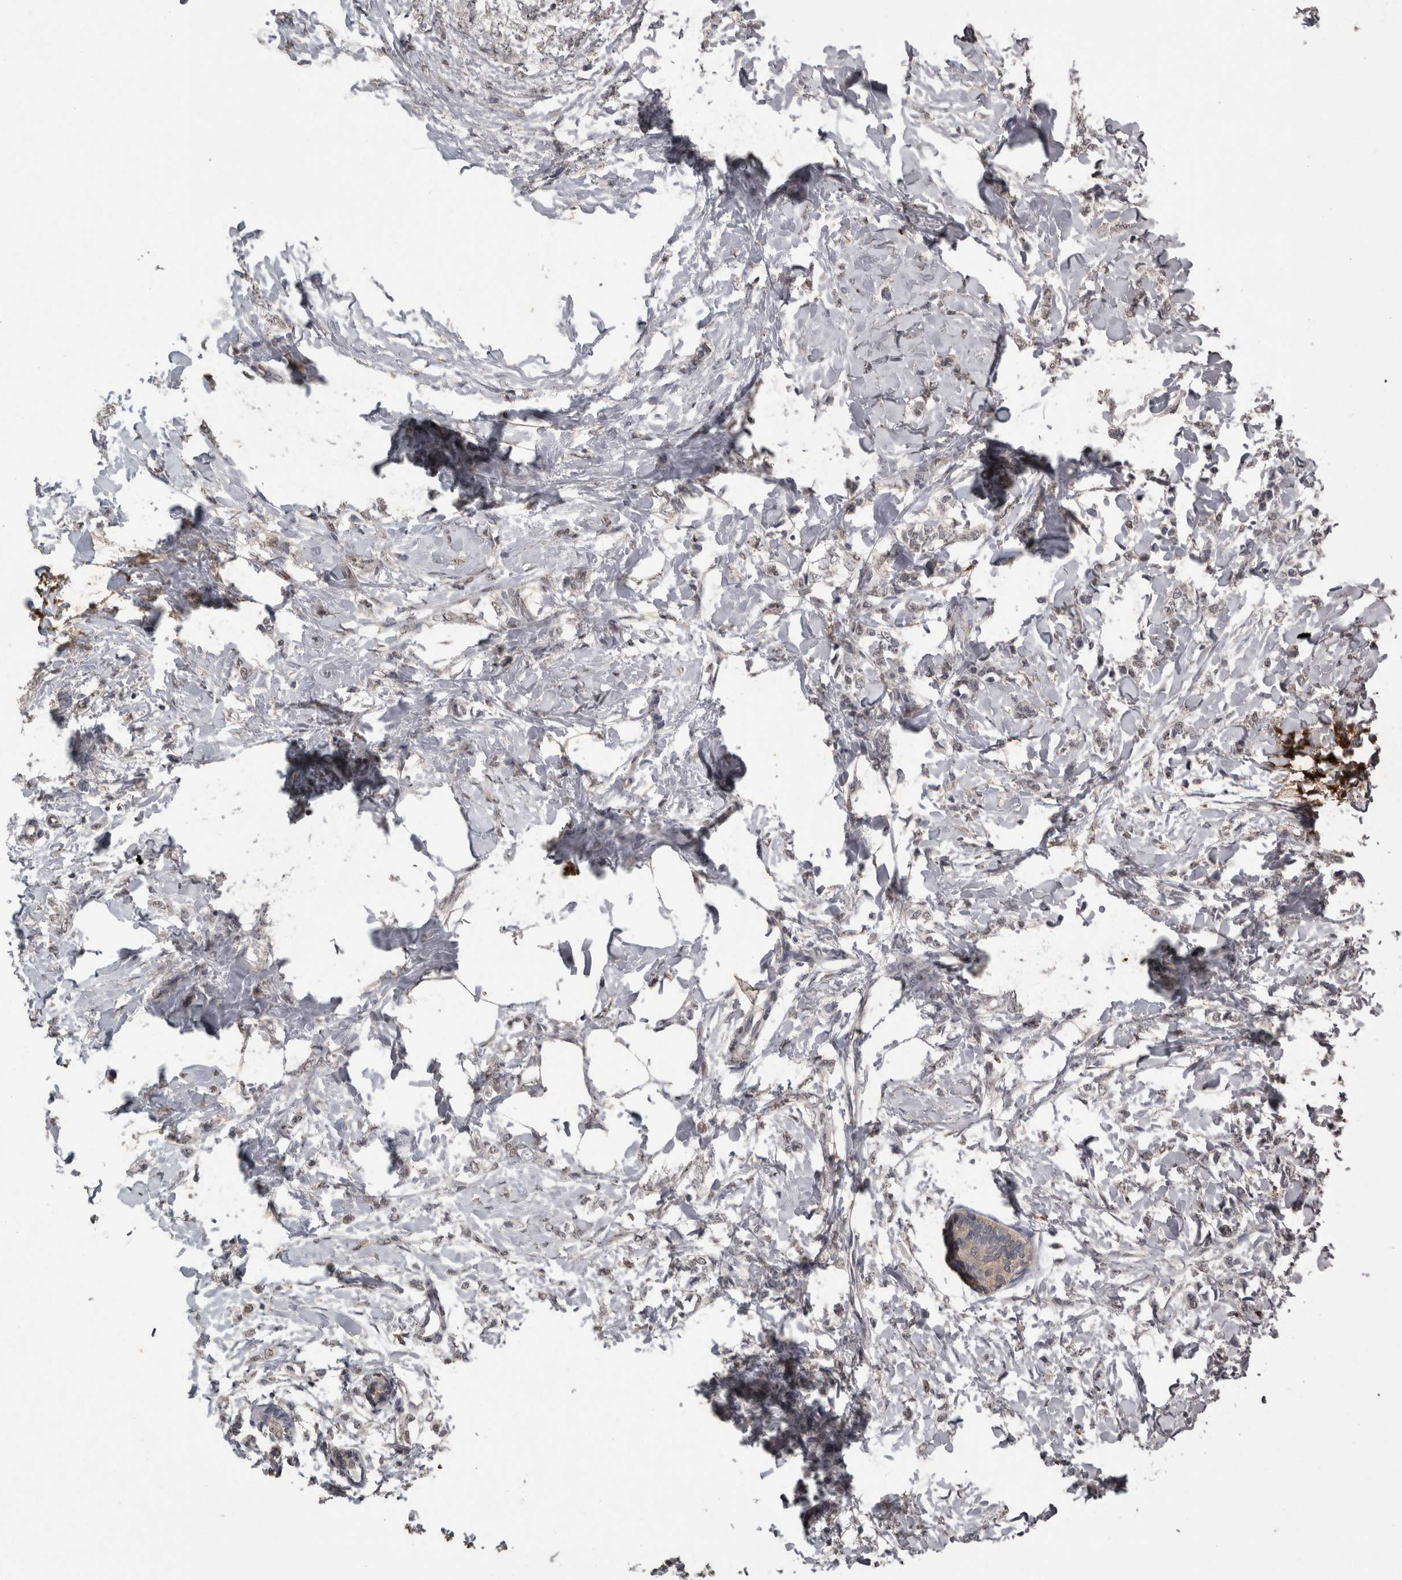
{"staining": {"intensity": "negative", "quantity": "none", "location": "none"}, "tissue": "breast cancer", "cell_type": "Tumor cells", "image_type": "cancer", "snomed": [{"axis": "morphology", "description": "Lobular carcinoma, in situ"}, {"axis": "morphology", "description": "Lobular carcinoma"}, {"axis": "topography", "description": "Breast"}], "caption": "Human breast cancer (lobular carcinoma in situ) stained for a protein using IHC displays no staining in tumor cells.", "gene": "PIK3AP1", "patient": {"sex": "female", "age": 41}}